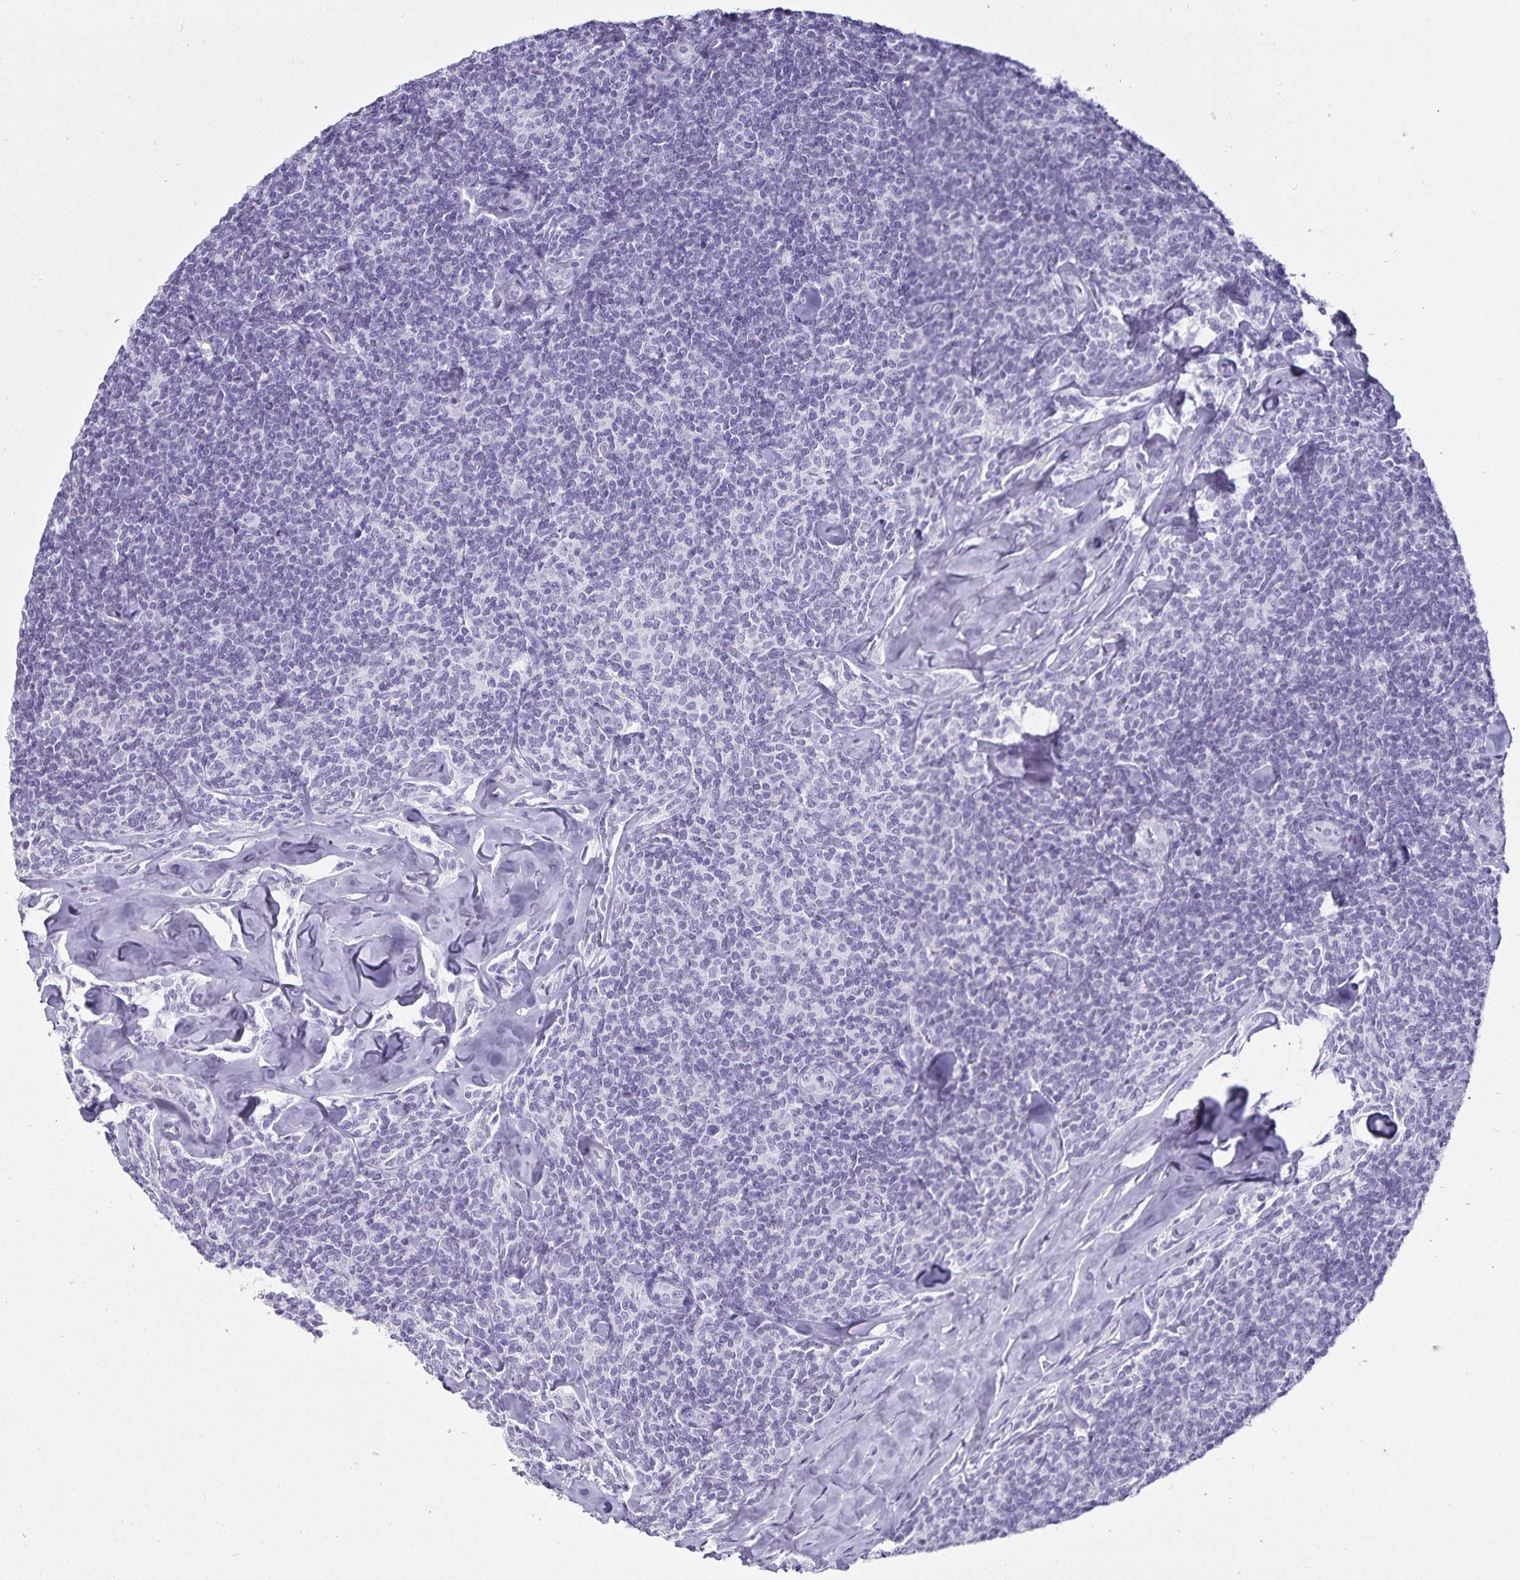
{"staining": {"intensity": "negative", "quantity": "none", "location": "none"}, "tissue": "lymphoma", "cell_type": "Tumor cells", "image_type": "cancer", "snomed": [{"axis": "morphology", "description": "Malignant lymphoma, non-Hodgkin's type, Low grade"}, {"axis": "topography", "description": "Lymph node"}], "caption": "IHC image of neoplastic tissue: lymphoma stained with DAB reveals no significant protein positivity in tumor cells. Nuclei are stained in blue.", "gene": "DEFA6", "patient": {"sex": "female", "age": 56}}